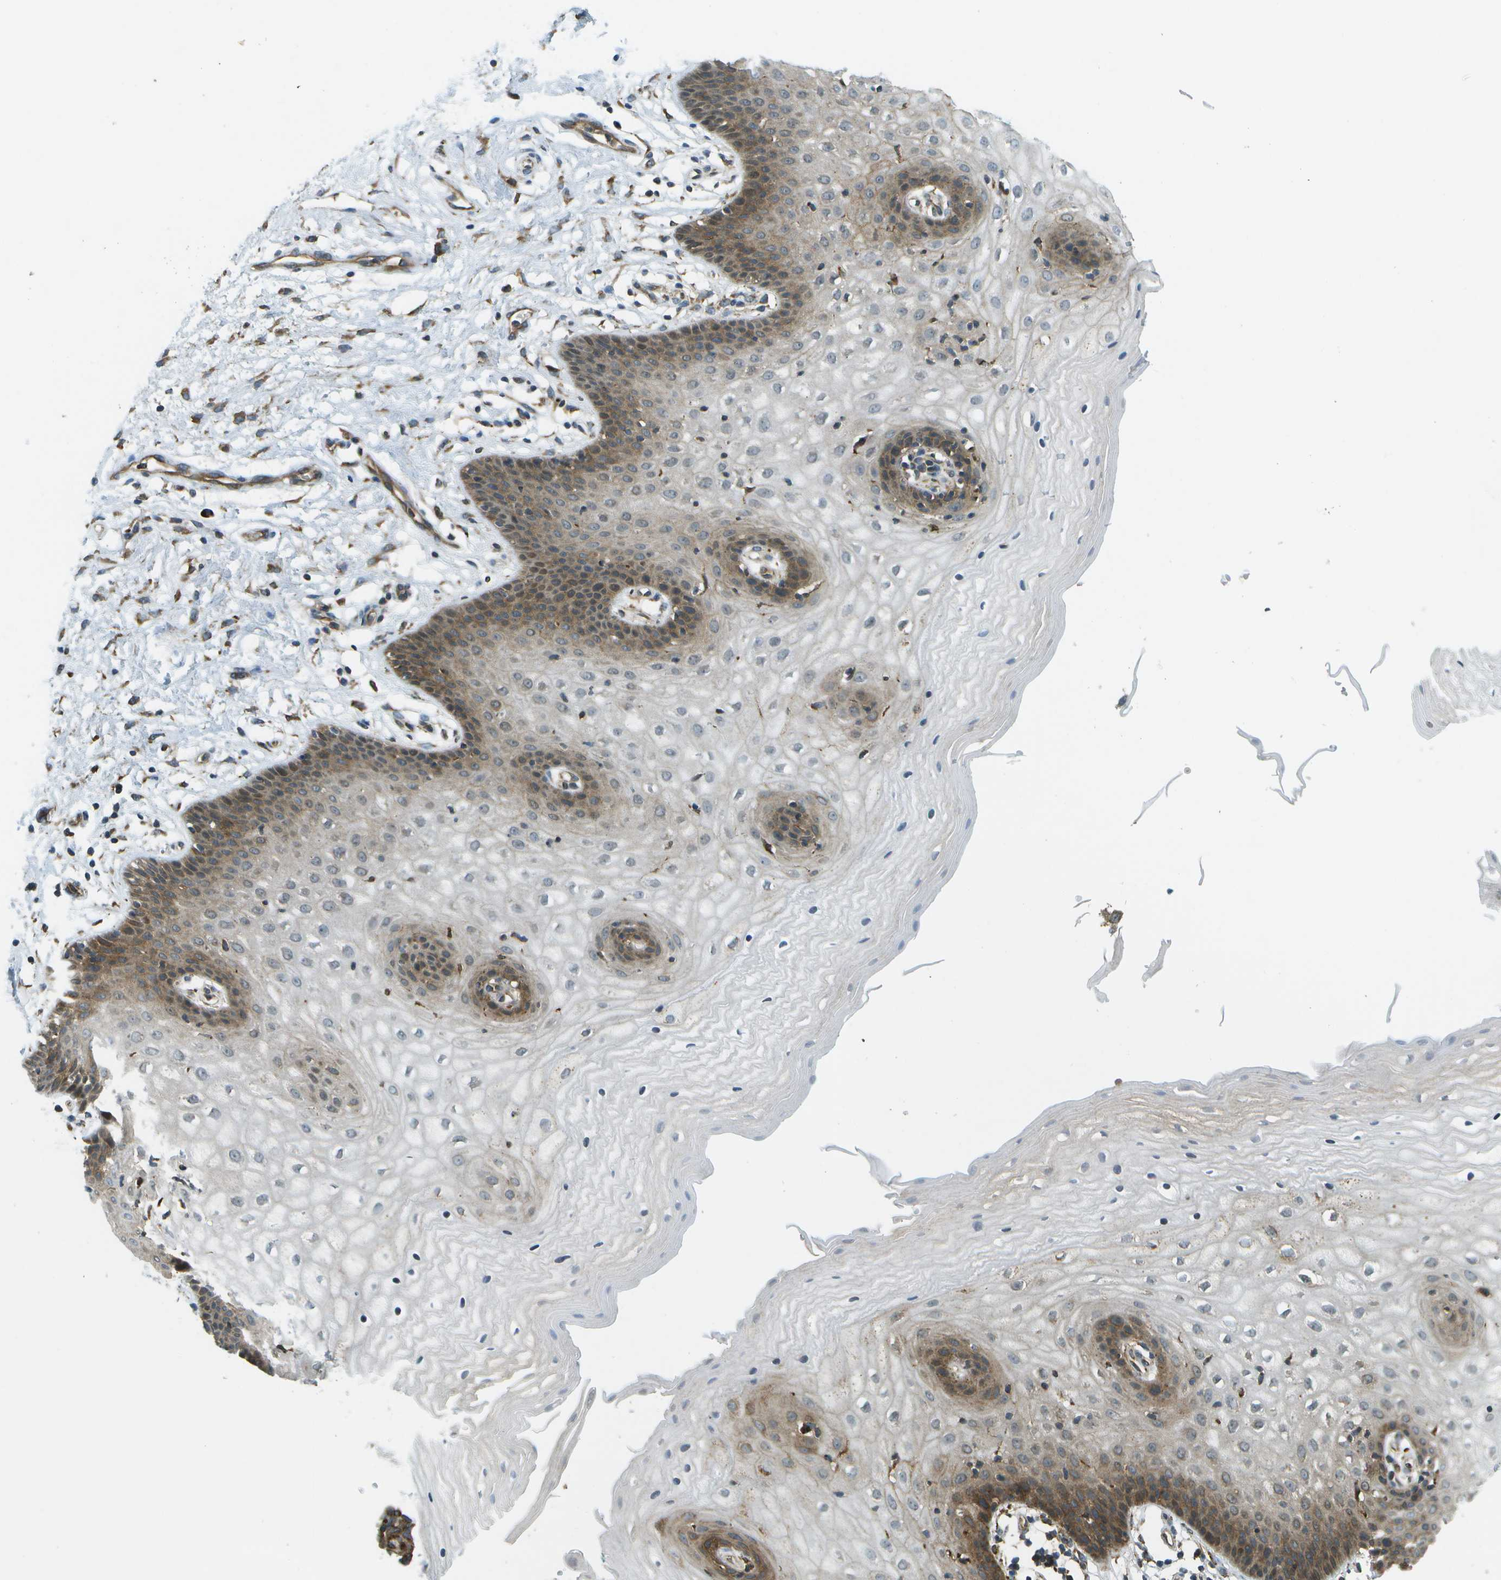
{"staining": {"intensity": "moderate", "quantity": "<25%", "location": "cytoplasmic/membranous"}, "tissue": "vagina", "cell_type": "Squamous epithelial cells", "image_type": "normal", "snomed": [{"axis": "morphology", "description": "Normal tissue, NOS"}, {"axis": "topography", "description": "Vagina"}], "caption": "Protein positivity by immunohistochemistry (IHC) reveals moderate cytoplasmic/membranous positivity in approximately <25% of squamous epithelial cells in unremarkable vagina.", "gene": "USP30", "patient": {"sex": "female", "age": 34}}